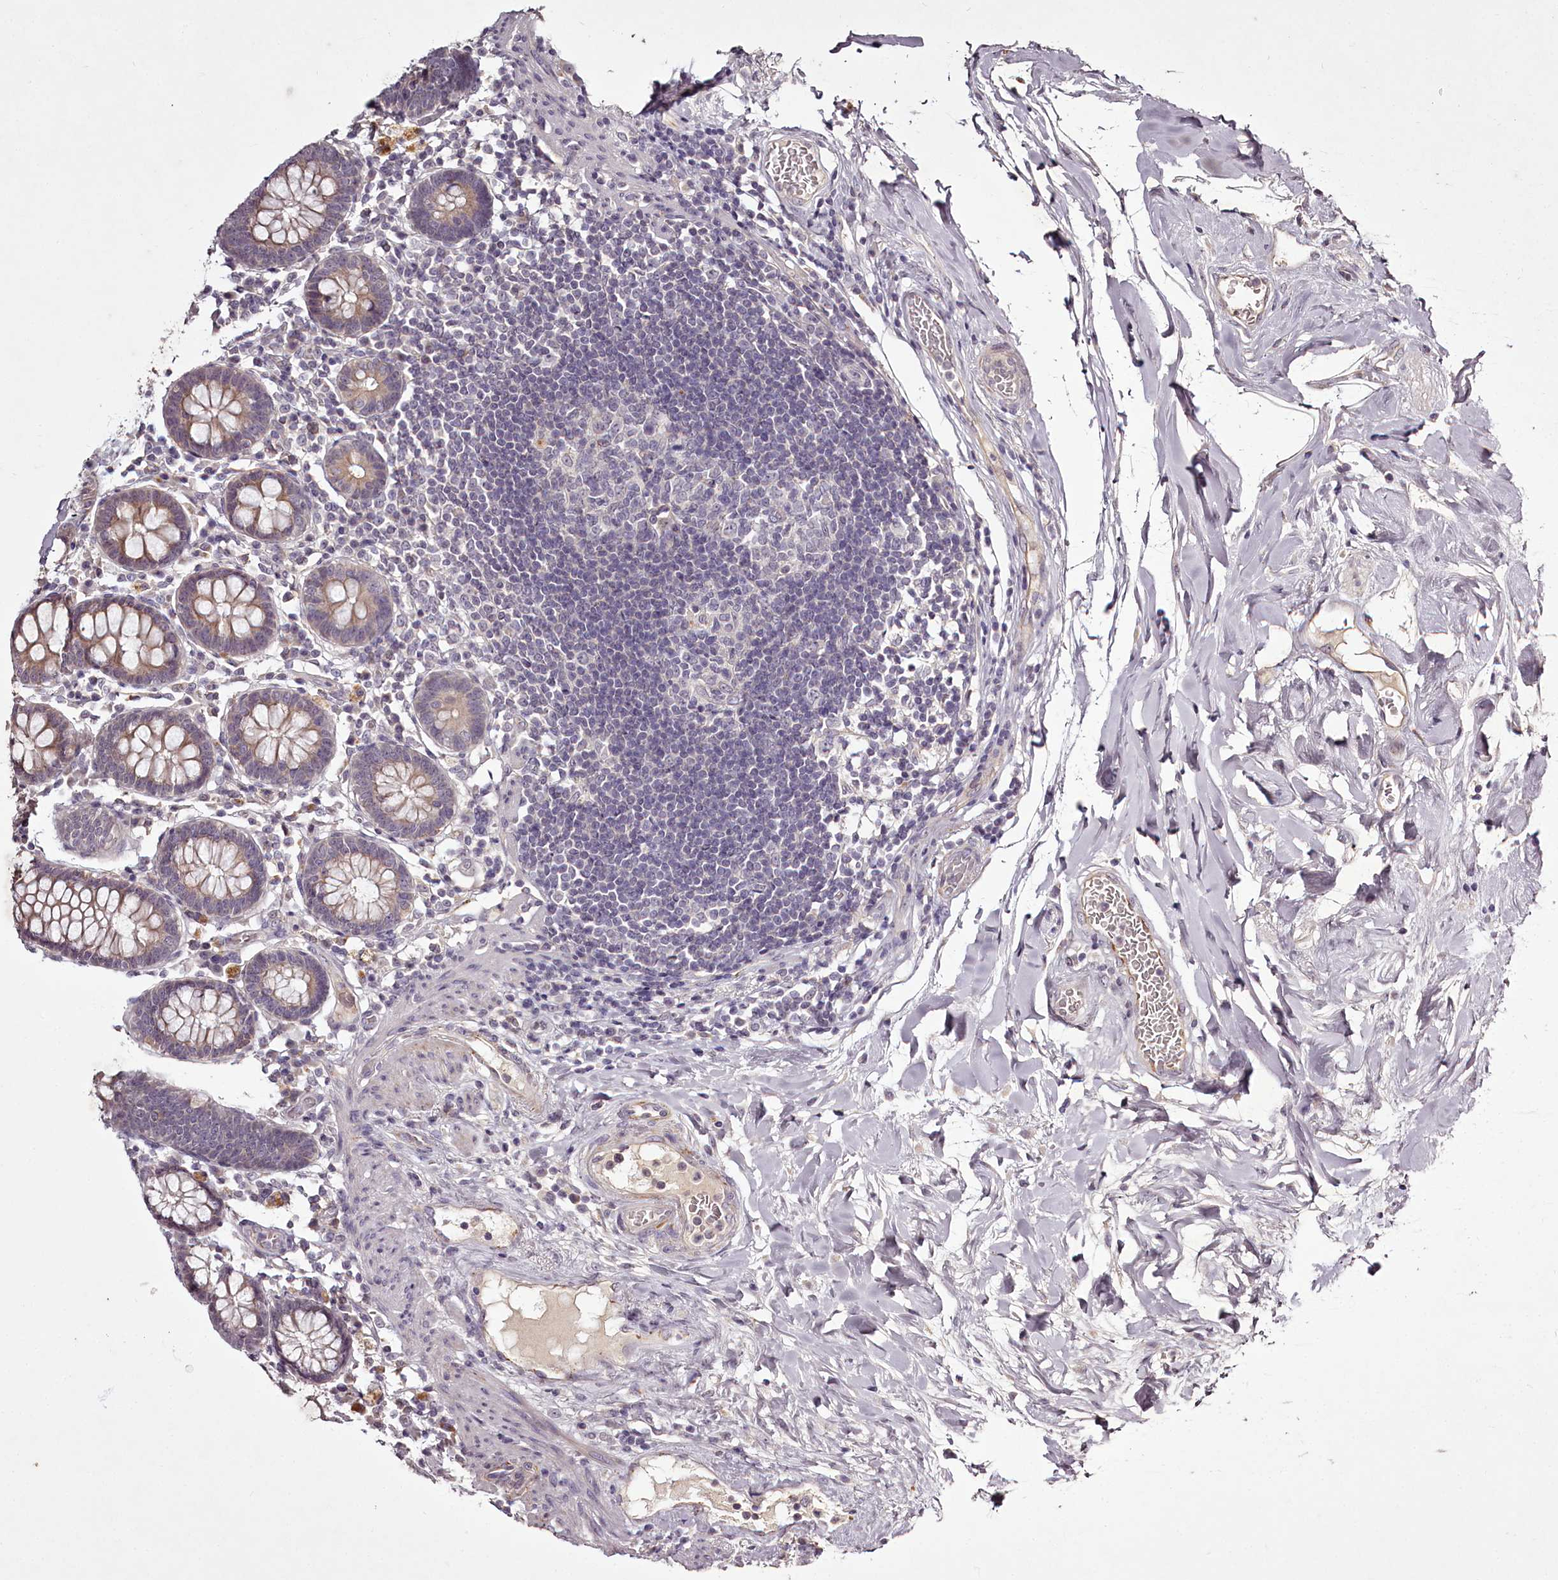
{"staining": {"intensity": "moderate", "quantity": "<25%", "location": "cytoplasmic/membranous"}, "tissue": "colon", "cell_type": "Endothelial cells", "image_type": "normal", "snomed": [{"axis": "morphology", "description": "Normal tissue, NOS"}, {"axis": "topography", "description": "Colon"}], "caption": "IHC (DAB (3,3'-diaminobenzidine)) staining of benign colon demonstrates moderate cytoplasmic/membranous protein expression in about <25% of endothelial cells. (DAB IHC with brightfield microscopy, high magnification).", "gene": "RBMXL2", "patient": {"sex": "female", "age": 79}}